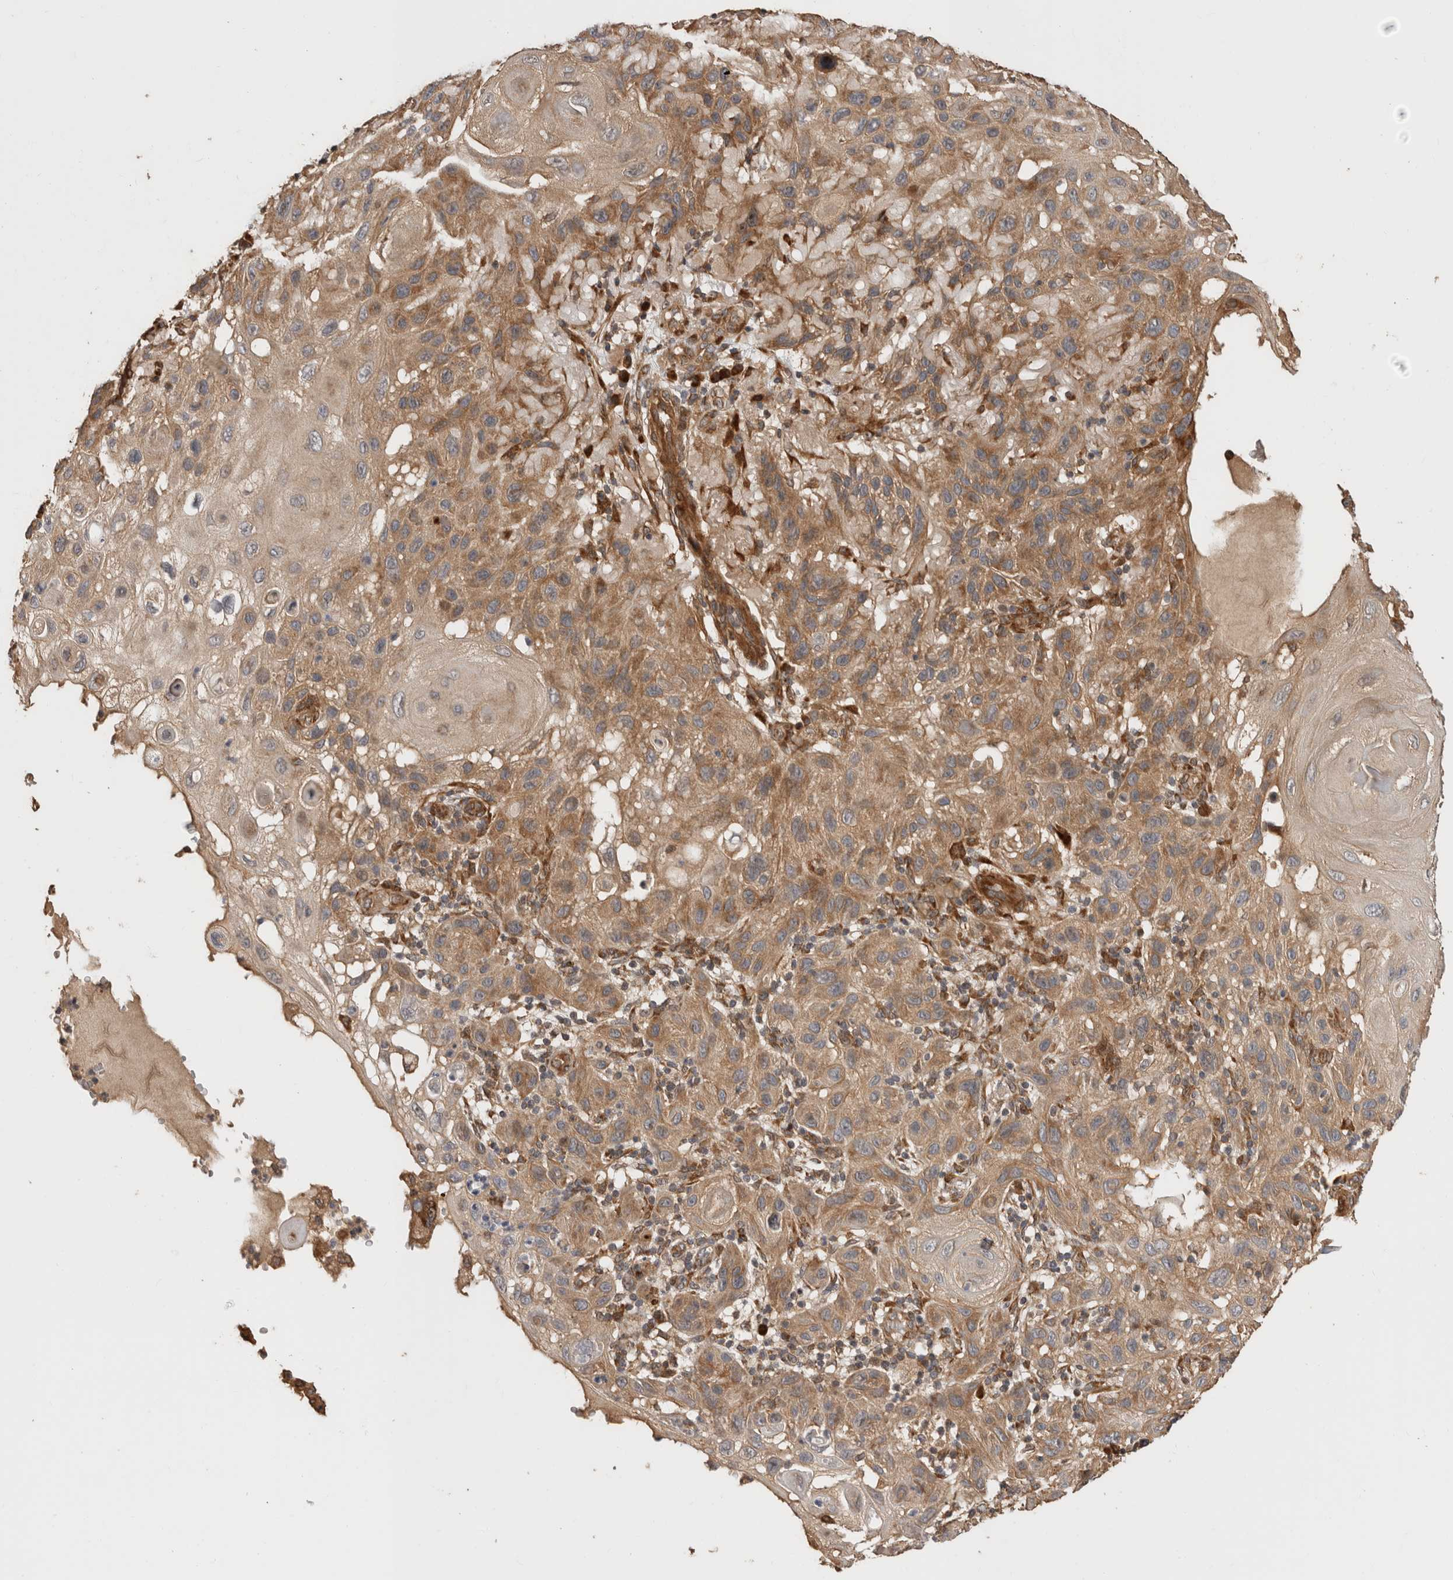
{"staining": {"intensity": "moderate", "quantity": ">75%", "location": "cytoplasmic/membranous"}, "tissue": "skin cancer", "cell_type": "Tumor cells", "image_type": "cancer", "snomed": [{"axis": "morphology", "description": "Normal tissue, NOS"}, {"axis": "morphology", "description": "Squamous cell carcinoma, NOS"}, {"axis": "topography", "description": "Skin"}], "caption": "Skin squamous cell carcinoma was stained to show a protein in brown. There is medium levels of moderate cytoplasmic/membranous positivity in approximately >75% of tumor cells.", "gene": "PCDHB15", "patient": {"sex": "female", "age": 96}}